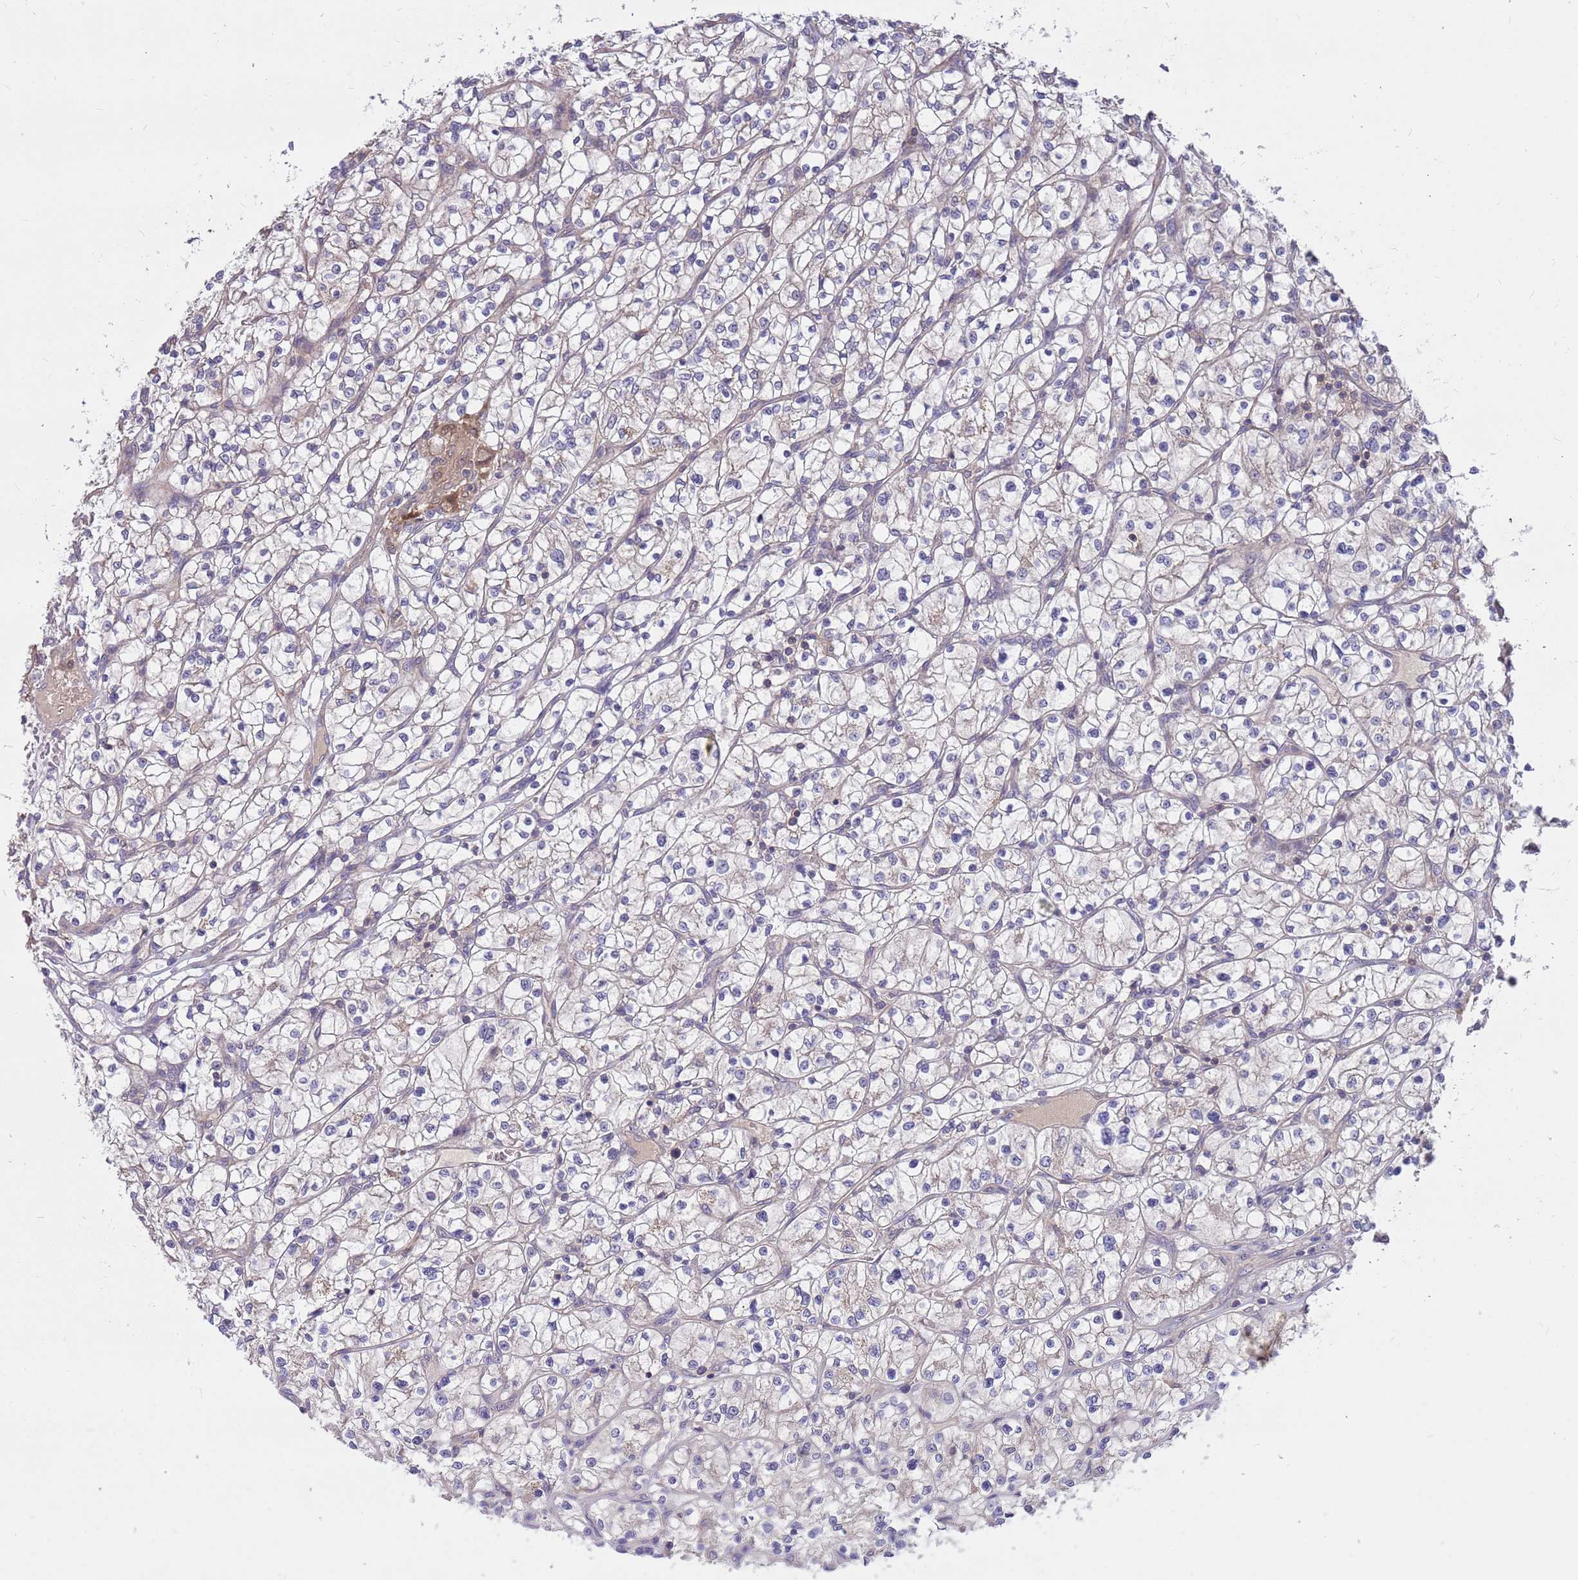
{"staining": {"intensity": "negative", "quantity": "none", "location": "none"}, "tissue": "renal cancer", "cell_type": "Tumor cells", "image_type": "cancer", "snomed": [{"axis": "morphology", "description": "Adenocarcinoma, NOS"}, {"axis": "topography", "description": "Kidney"}], "caption": "This photomicrograph is of renal adenocarcinoma stained with IHC to label a protein in brown with the nuclei are counter-stained blue. There is no staining in tumor cells.", "gene": "MVD", "patient": {"sex": "female", "age": 64}}